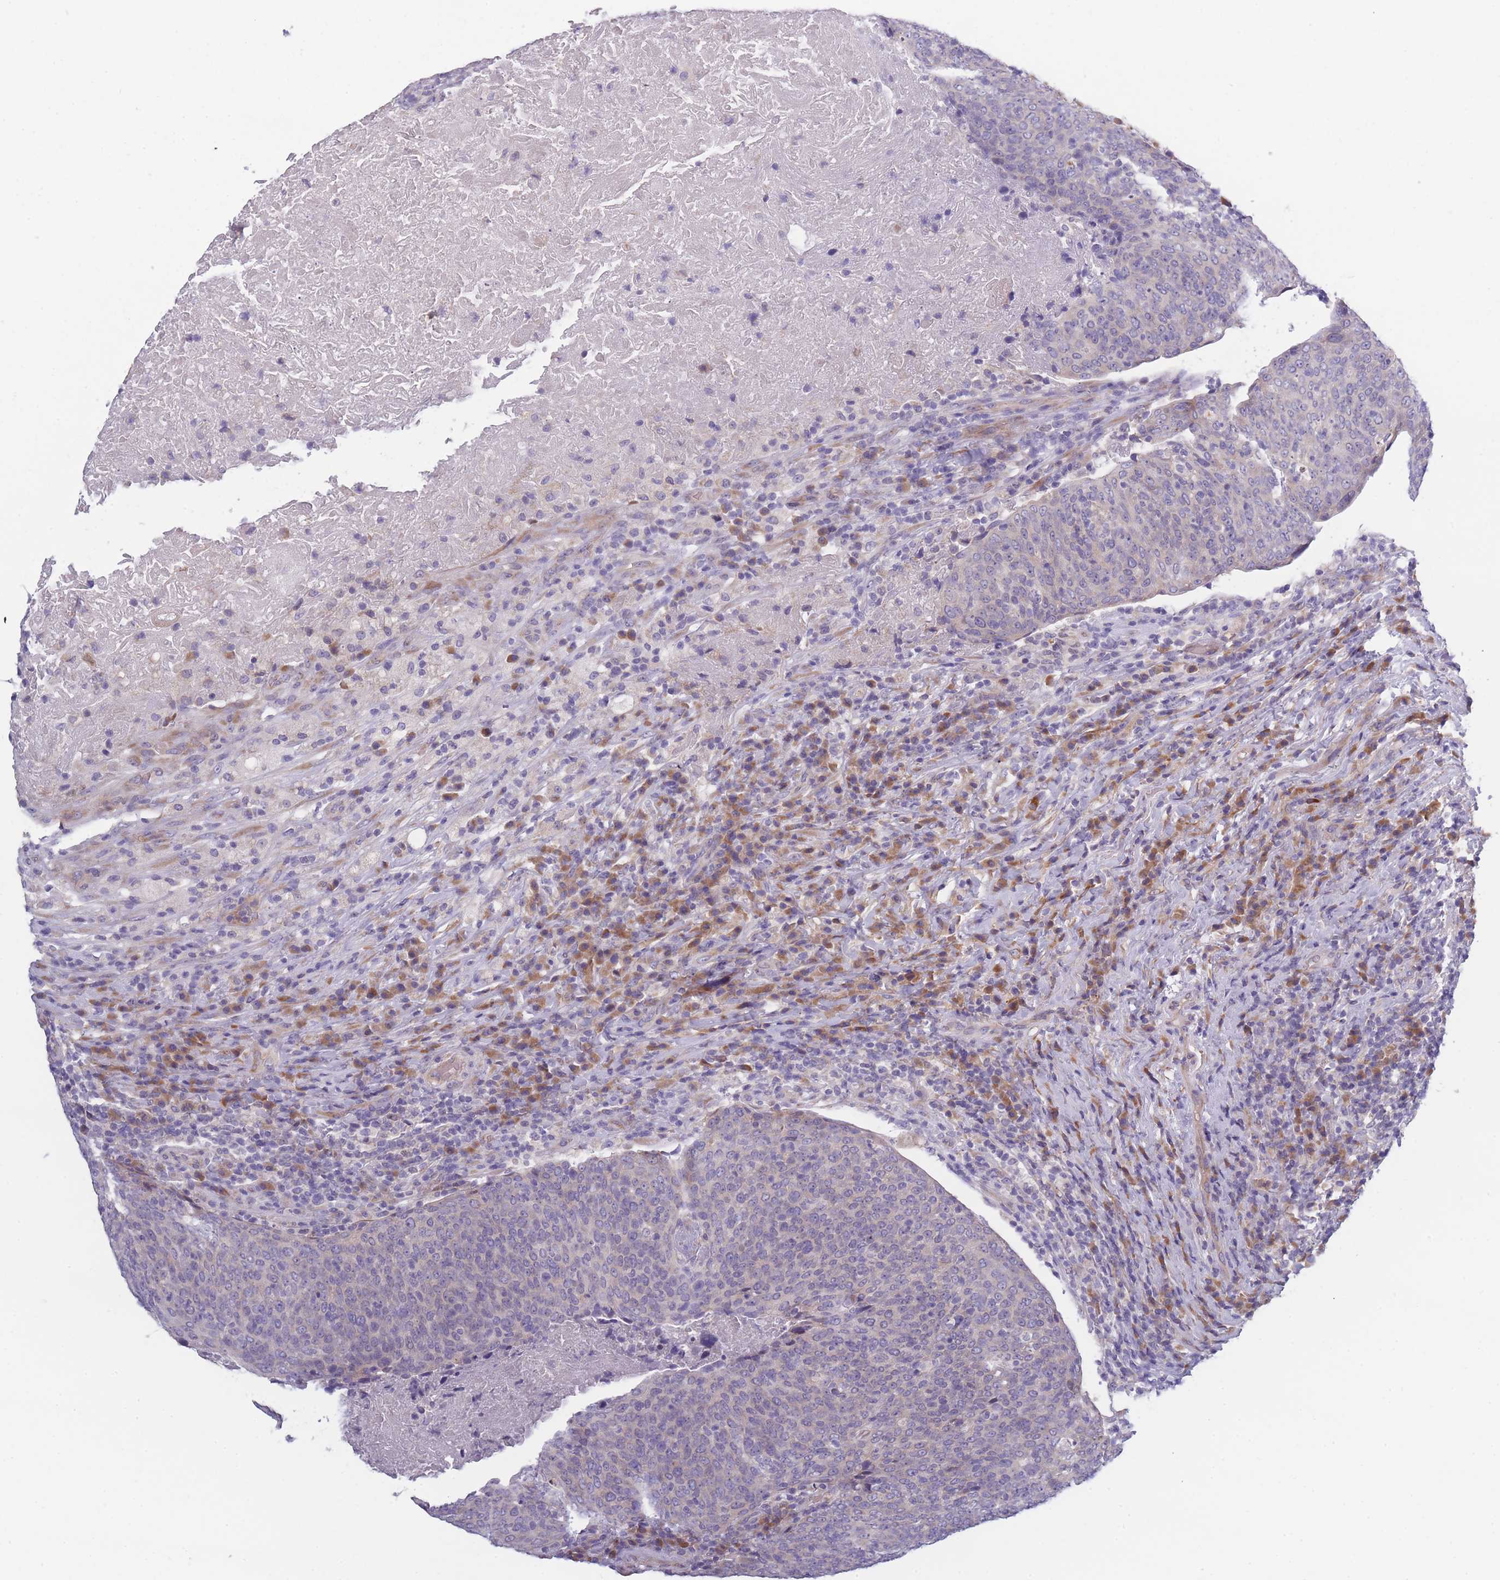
{"staining": {"intensity": "negative", "quantity": "none", "location": "none"}, "tissue": "head and neck cancer", "cell_type": "Tumor cells", "image_type": "cancer", "snomed": [{"axis": "morphology", "description": "Squamous cell carcinoma, NOS"}, {"axis": "morphology", "description": "Squamous cell carcinoma, metastatic, NOS"}, {"axis": "topography", "description": "Lymph node"}, {"axis": "topography", "description": "Head-Neck"}], "caption": "Tumor cells show no significant expression in squamous cell carcinoma (head and neck).", "gene": "NDUFAF6", "patient": {"sex": "male", "age": 62}}